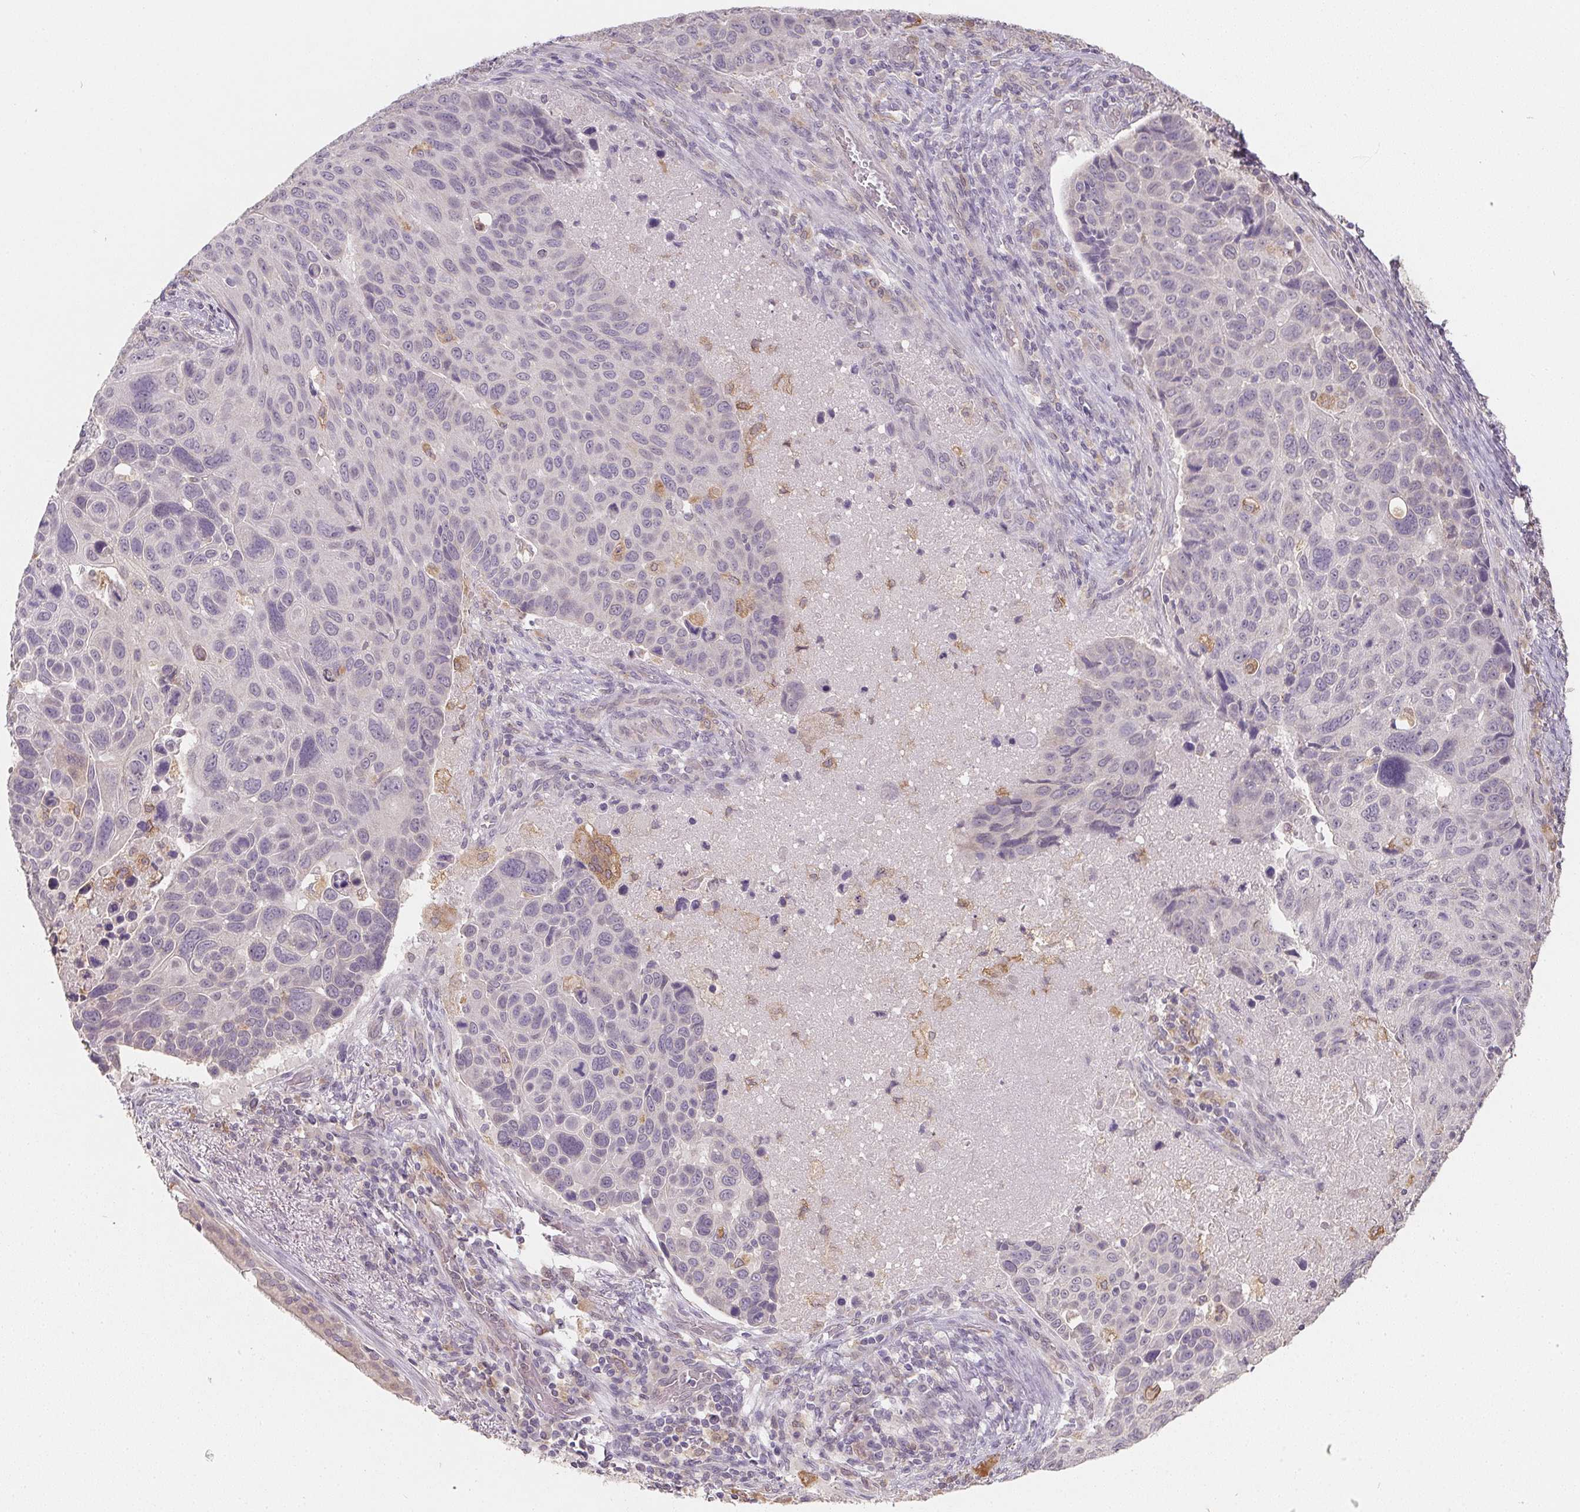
{"staining": {"intensity": "negative", "quantity": "none", "location": "none"}, "tissue": "lung cancer", "cell_type": "Tumor cells", "image_type": "cancer", "snomed": [{"axis": "morphology", "description": "Squamous cell carcinoma, NOS"}, {"axis": "topography", "description": "Lung"}], "caption": "A micrograph of human lung cancer is negative for staining in tumor cells. (Brightfield microscopy of DAB (3,3'-diaminobenzidine) IHC at high magnification).", "gene": "SOAT1", "patient": {"sex": "male", "age": 68}}